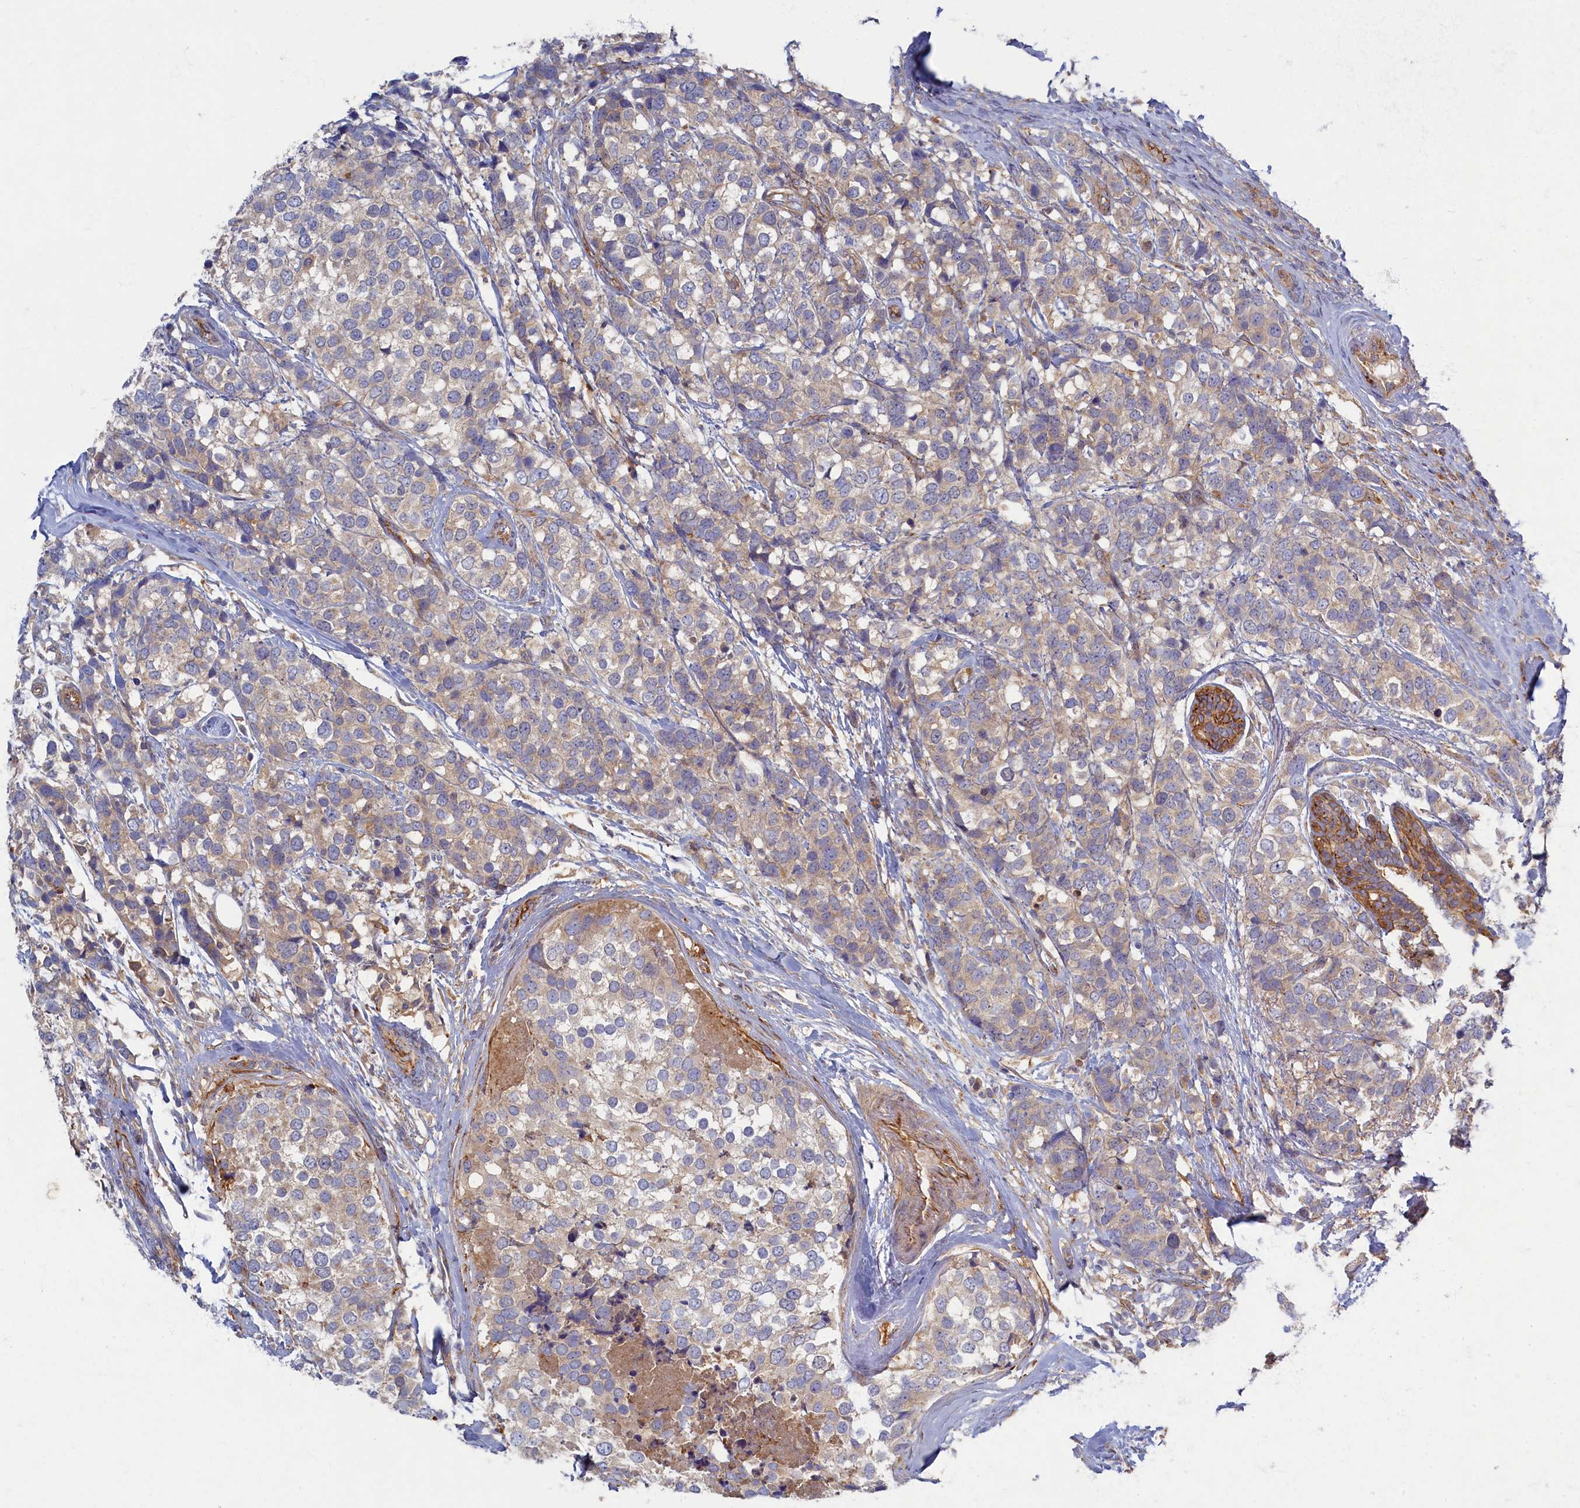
{"staining": {"intensity": "weak", "quantity": "25%-75%", "location": "cytoplasmic/membranous"}, "tissue": "breast cancer", "cell_type": "Tumor cells", "image_type": "cancer", "snomed": [{"axis": "morphology", "description": "Lobular carcinoma"}, {"axis": "topography", "description": "Breast"}], "caption": "The immunohistochemical stain highlights weak cytoplasmic/membranous staining in tumor cells of breast lobular carcinoma tissue. (DAB (3,3'-diaminobenzidine) = brown stain, brightfield microscopy at high magnification).", "gene": "PSMG2", "patient": {"sex": "female", "age": 59}}